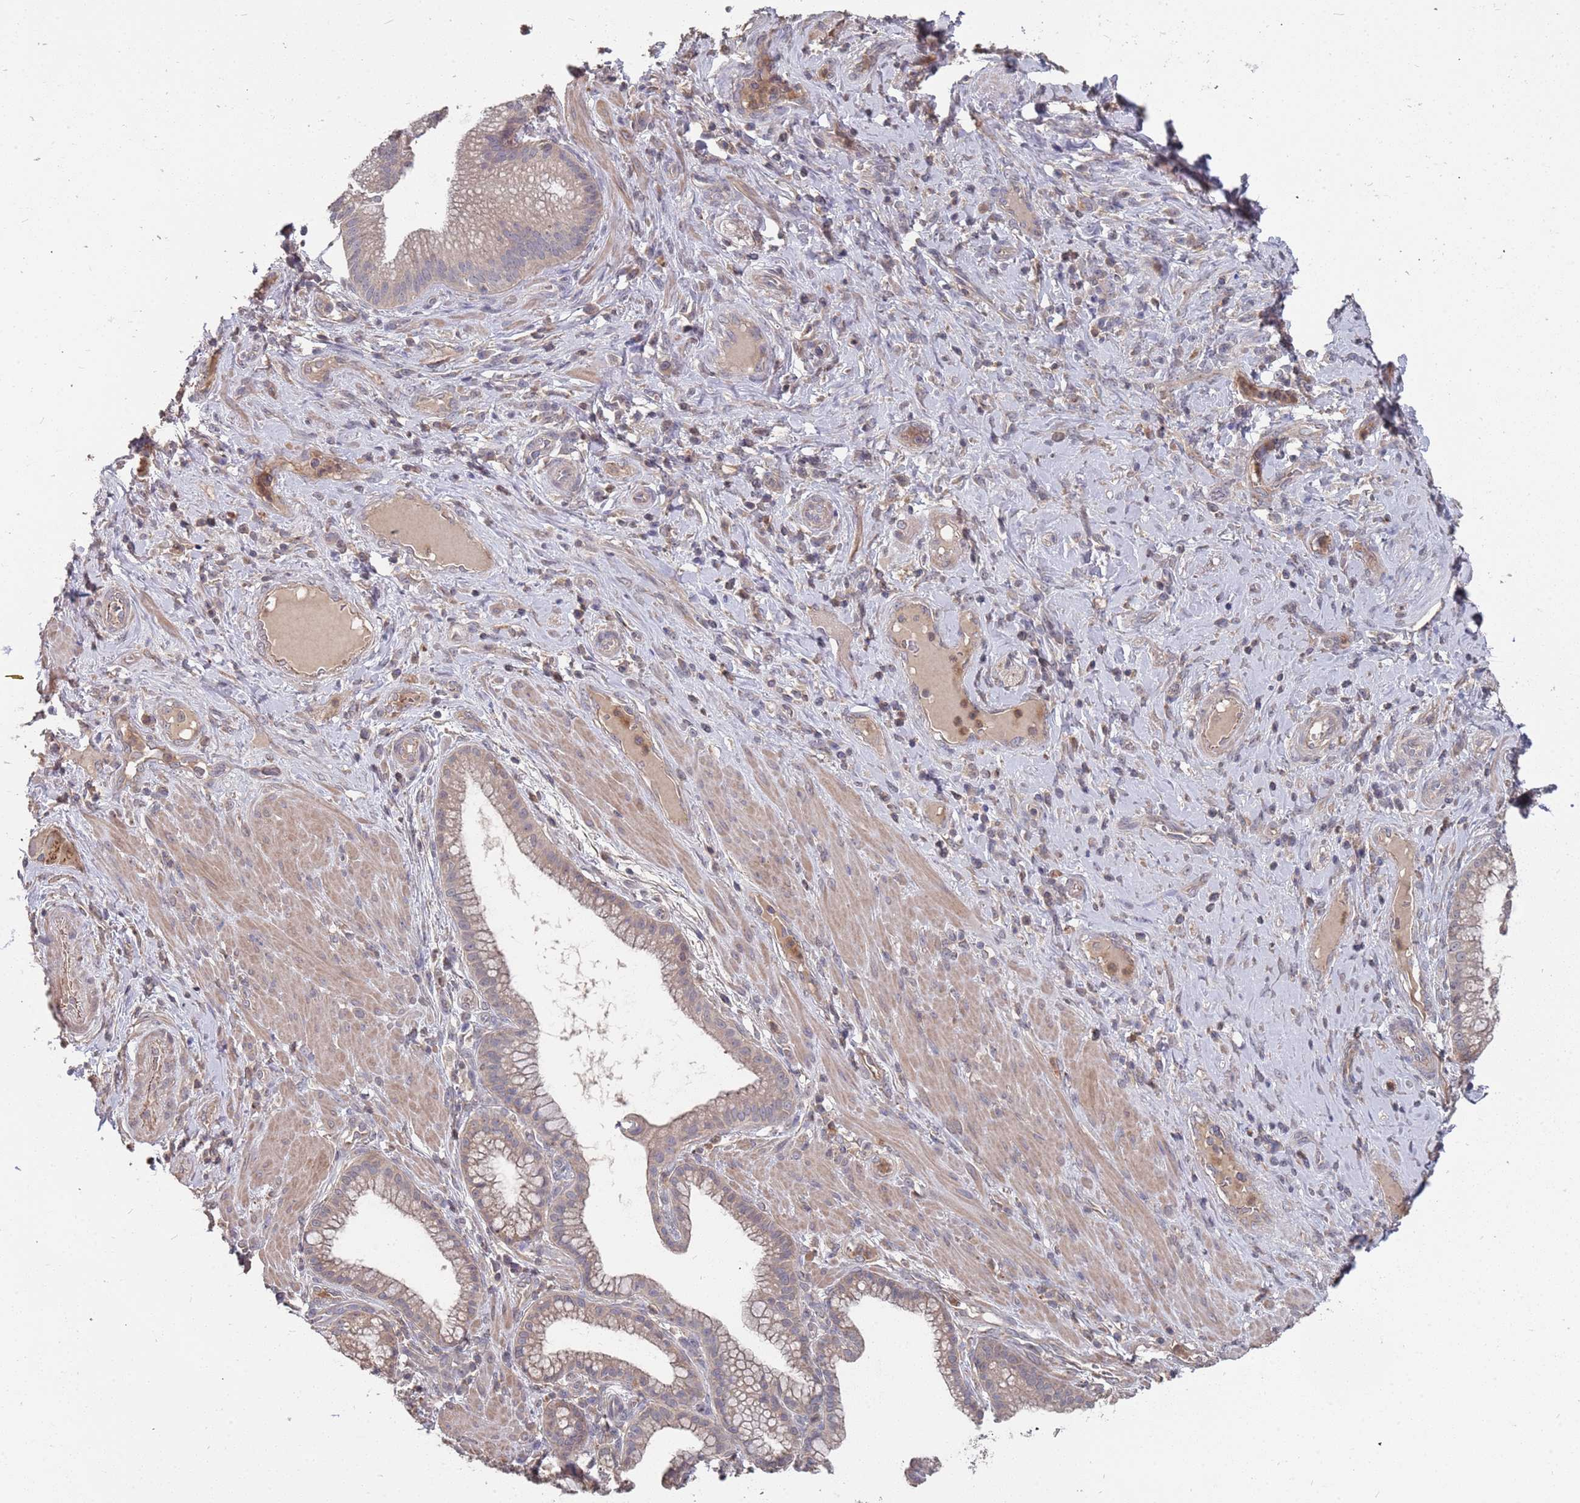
{"staining": {"intensity": "weak", "quantity": "25%-75%", "location": "cytoplasmic/membranous"}, "tissue": "pancreatic cancer", "cell_type": "Tumor cells", "image_type": "cancer", "snomed": [{"axis": "morphology", "description": "Adenocarcinoma, NOS"}, {"axis": "topography", "description": "Pancreas"}], "caption": "Immunohistochemistry of pancreatic cancer reveals low levels of weak cytoplasmic/membranous staining in approximately 25%-75% of tumor cells. The staining was performed using DAB to visualize the protein expression in brown, while the nuclei were stained in blue with hematoxylin (Magnification: 20x).", "gene": "TCEANC2", "patient": {"sex": "male", "age": 72}}